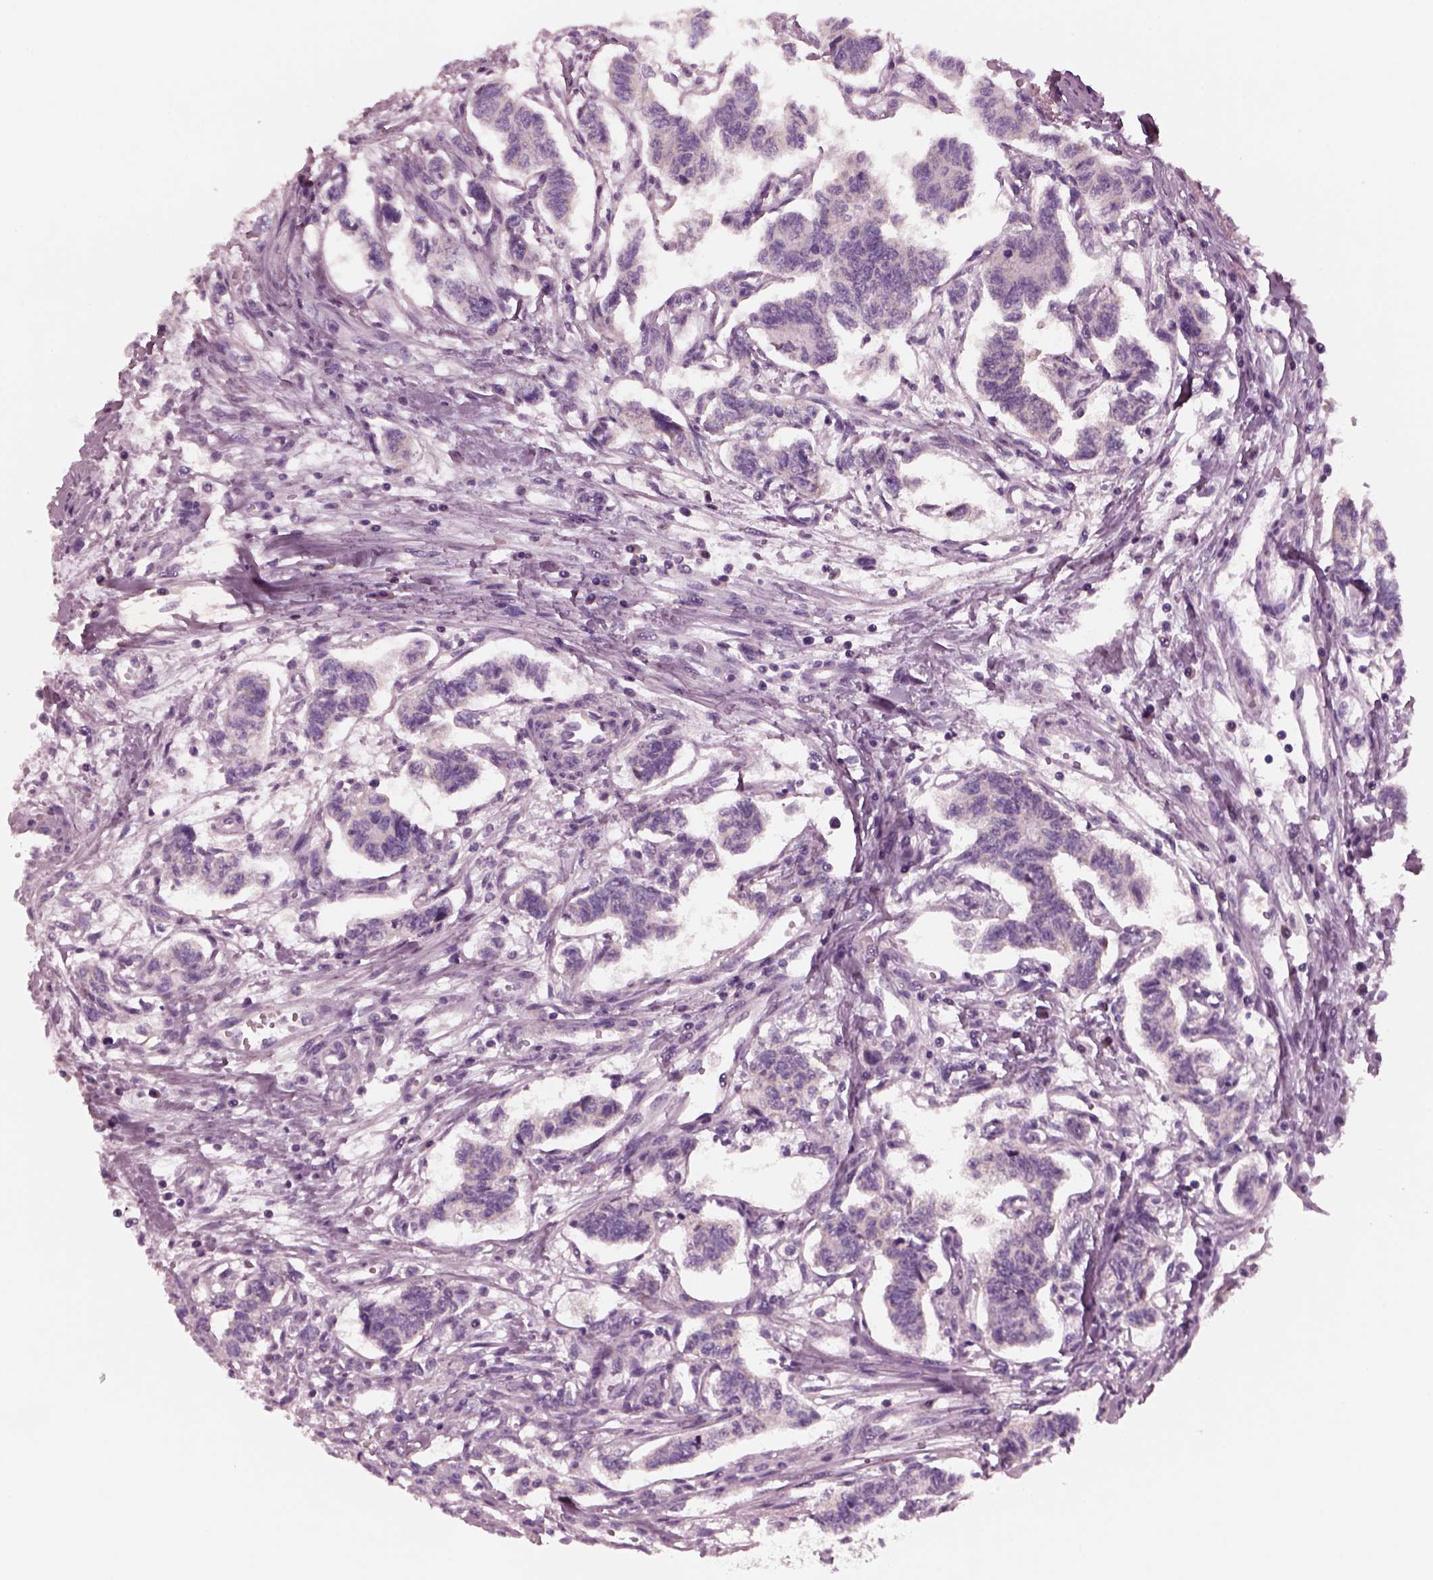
{"staining": {"intensity": "negative", "quantity": "none", "location": "none"}, "tissue": "carcinoid", "cell_type": "Tumor cells", "image_type": "cancer", "snomed": [{"axis": "morphology", "description": "Carcinoid, malignant, NOS"}, {"axis": "topography", "description": "Kidney"}], "caption": "Immunohistochemistry of carcinoid (malignant) reveals no expression in tumor cells. Brightfield microscopy of immunohistochemistry stained with DAB (brown) and hematoxylin (blue), captured at high magnification.", "gene": "AP4M1", "patient": {"sex": "female", "age": 41}}